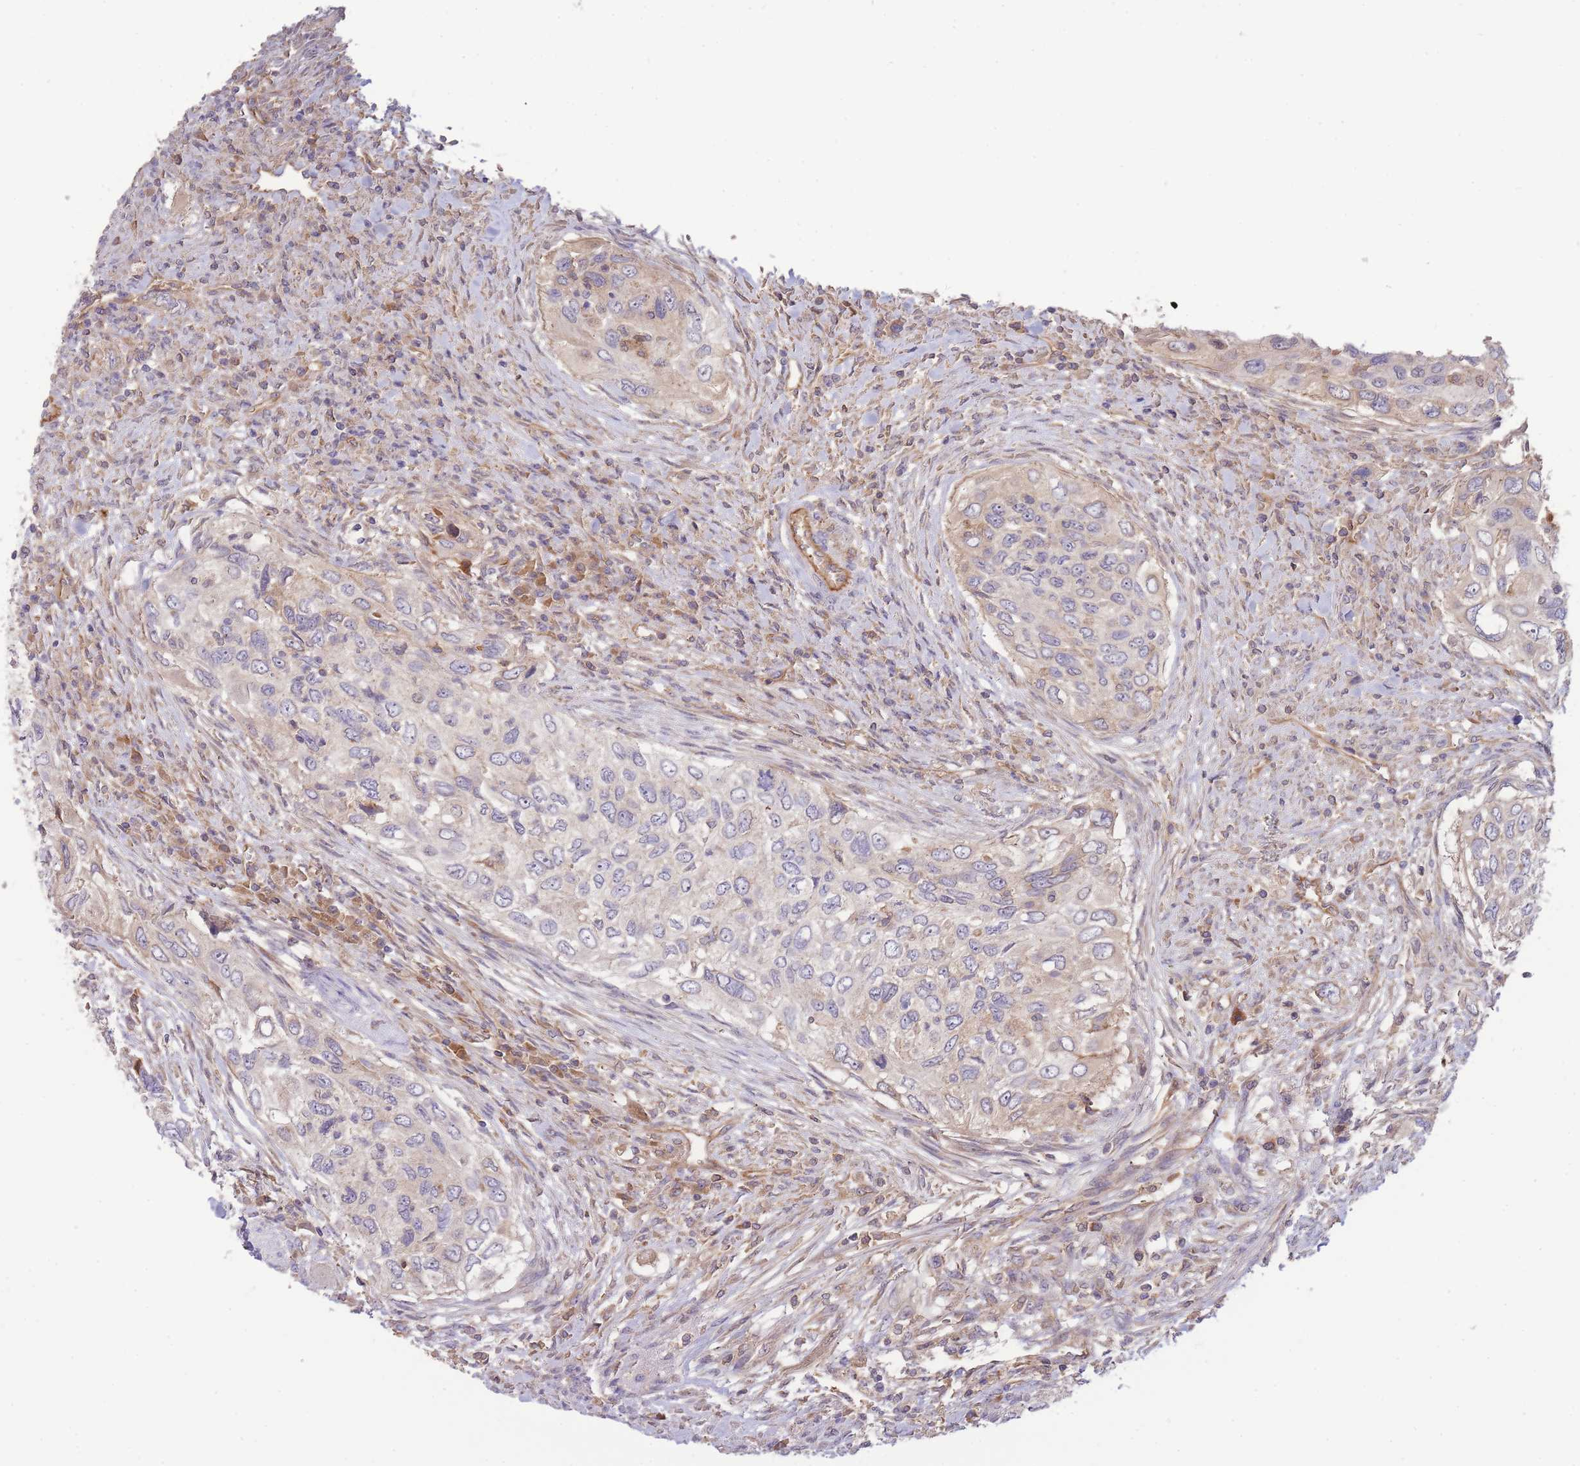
{"staining": {"intensity": "weak", "quantity": "<25%", "location": "cytoplasmic/membranous"}, "tissue": "urothelial cancer", "cell_type": "Tumor cells", "image_type": "cancer", "snomed": [{"axis": "morphology", "description": "Urothelial carcinoma, High grade"}, {"axis": "topography", "description": "Urinary bladder"}], "caption": "There is no significant staining in tumor cells of urothelial cancer.", "gene": "NDUFAF5", "patient": {"sex": "female", "age": 60}}